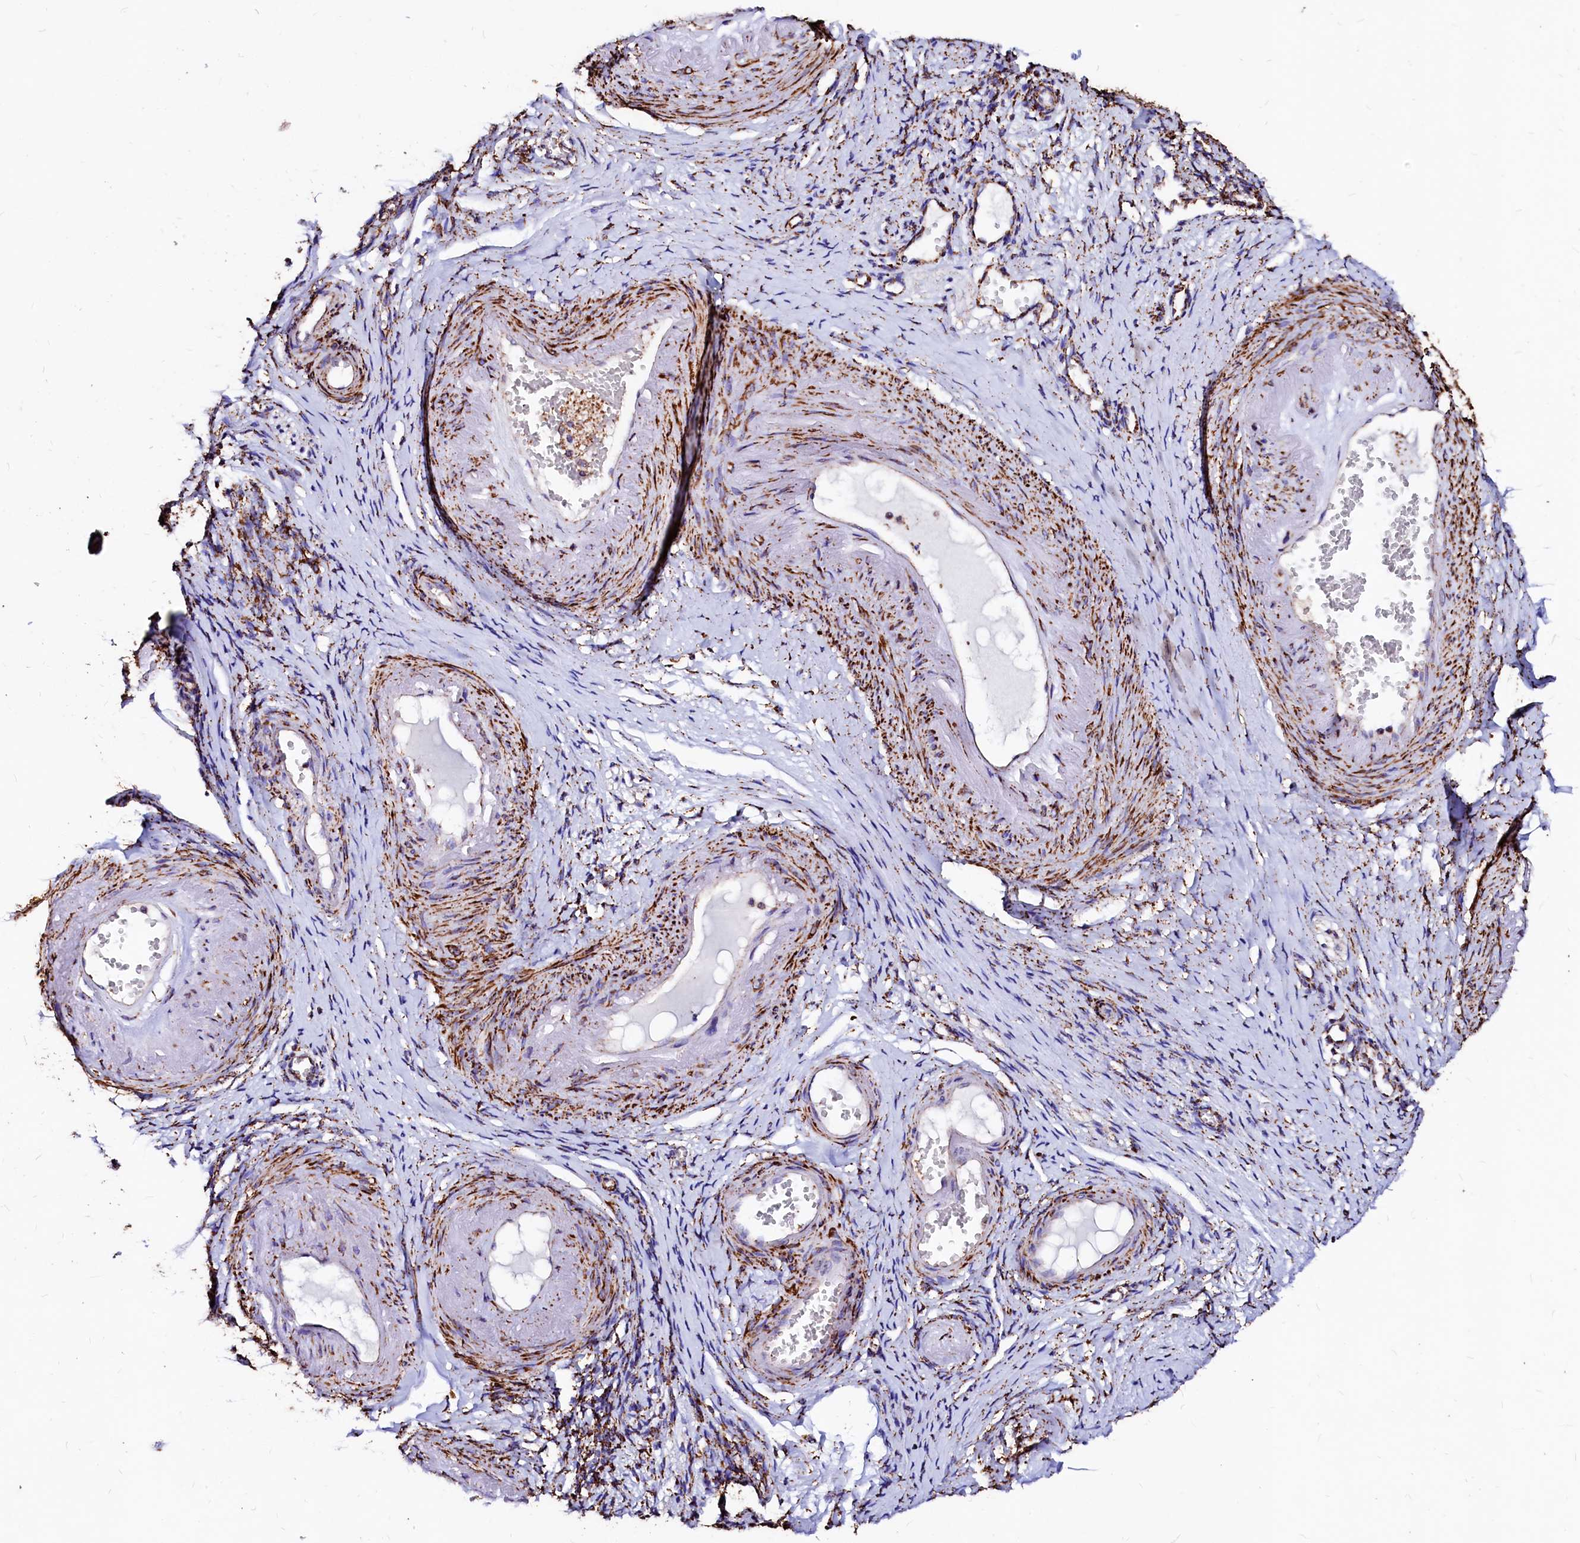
{"staining": {"intensity": "strong", "quantity": ">75%", "location": "cytoplasmic/membranous"}, "tissue": "adipose tissue", "cell_type": "Adipocytes", "image_type": "normal", "snomed": [{"axis": "morphology", "description": "Normal tissue, NOS"}, {"axis": "topography", "description": "Vascular tissue"}, {"axis": "topography", "description": "Fallopian tube"}, {"axis": "topography", "description": "Ovary"}], "caption": "Immunohistochemical staining of normal human adipose tissue displays high levels of strong cytoplasmic/membranous positivity in approximately >75% of adipocytes. The staining was performed using DAB (3,3'-diaminobenzidine), with brown indicating positive protein expression. Nuclei are stained blue with hematoxylin.", "gene": "MAOB", "patient": {"sex": "female", "age": 67}}